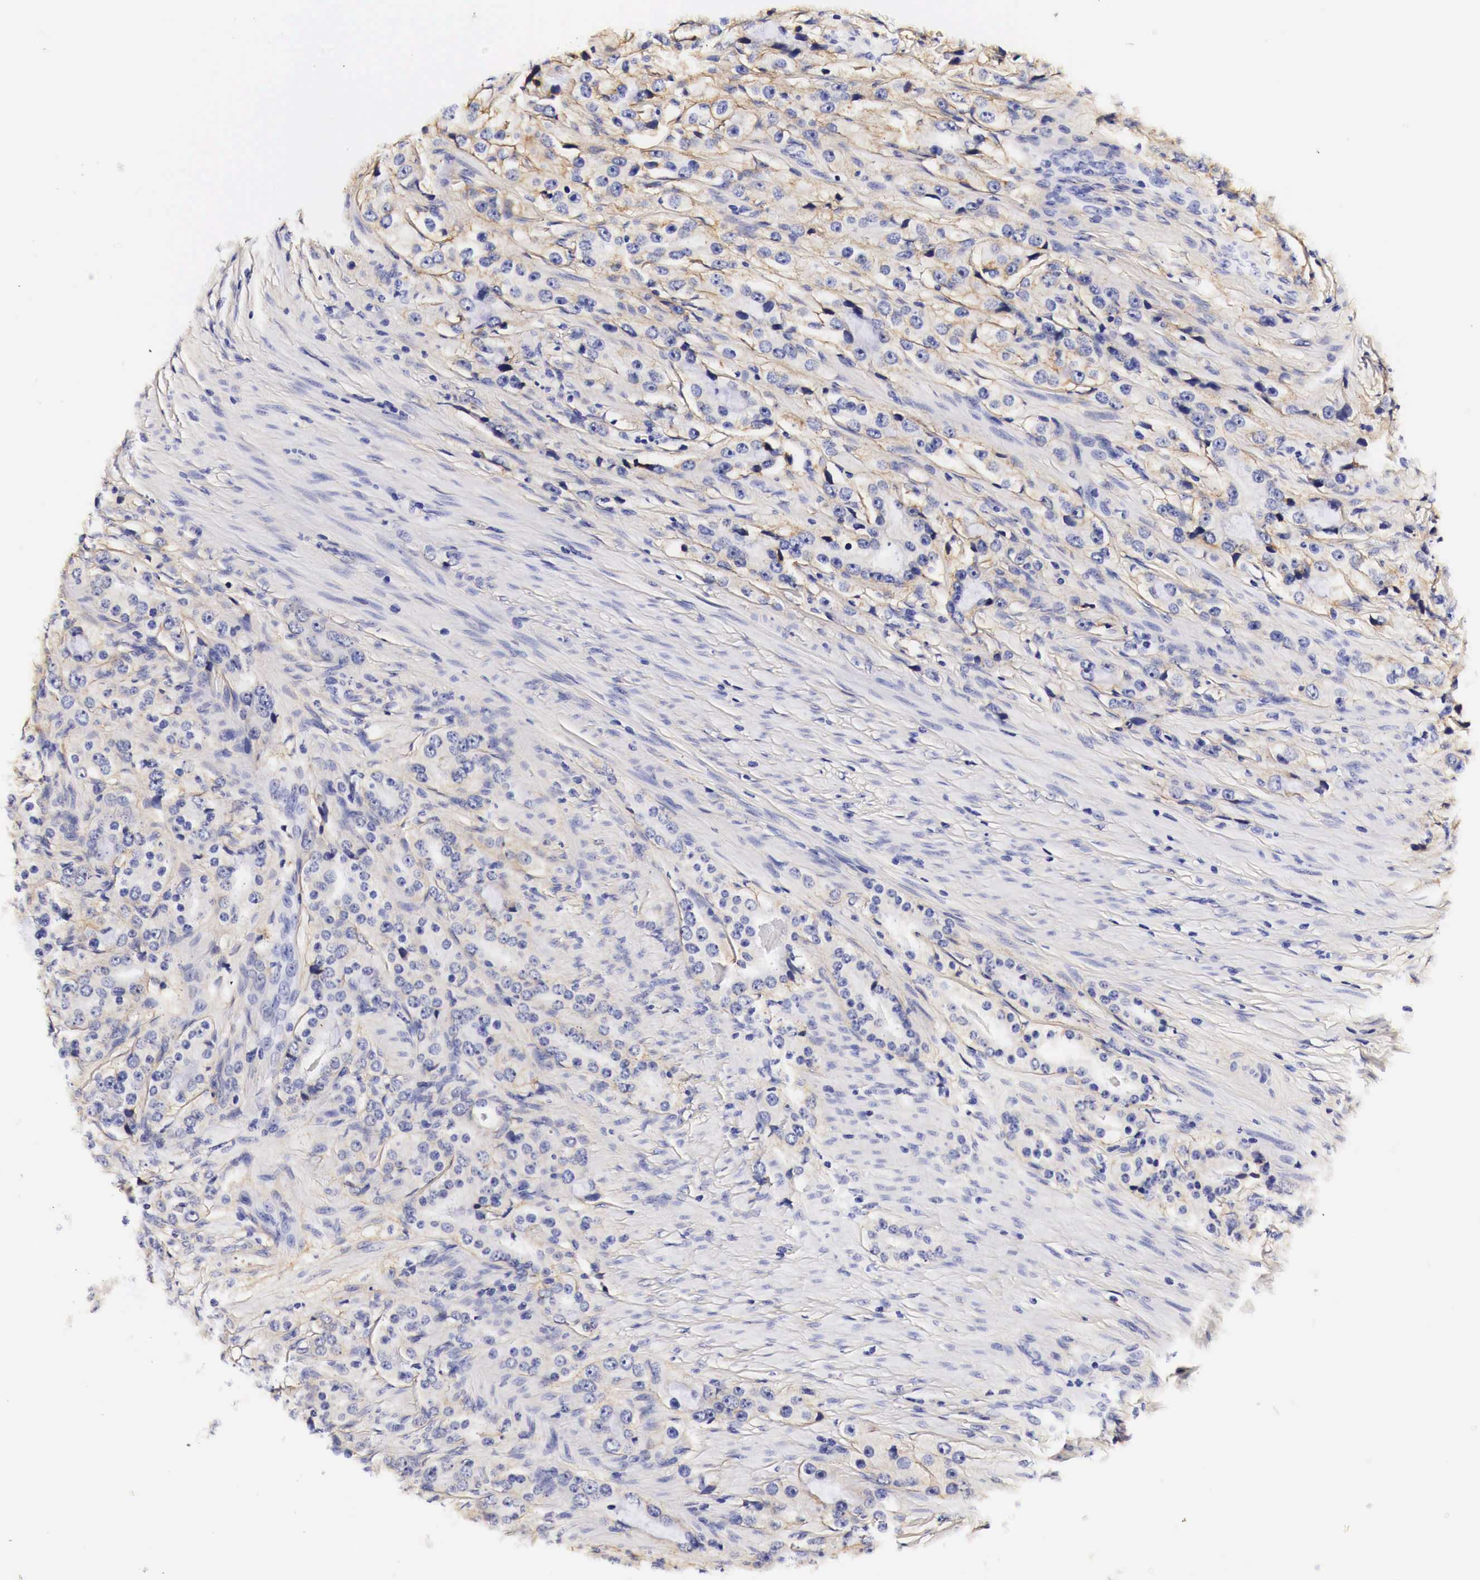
{"staining": {"intensity": "negative", "quantity": "none", "location": "none"}, "tissue": "prostate cancer", "cell_type": "Tumor cells", "image_type": "cancer", "snomed": [{"axis": "morphology", "description": "Adenocarcinoma, Medium grade"}, {"axis": "topography", "description": "Prostate"}], "caption": "Immunohistochemistry of human medium-grade adenocarcinoma (prostate) displays no positivity in tumor cells. (DAB (3,3'-diaminobenzidine) IHC, high magnification).", "gene": "EGFR", "patient": {"sex": "male", "age": 72}}